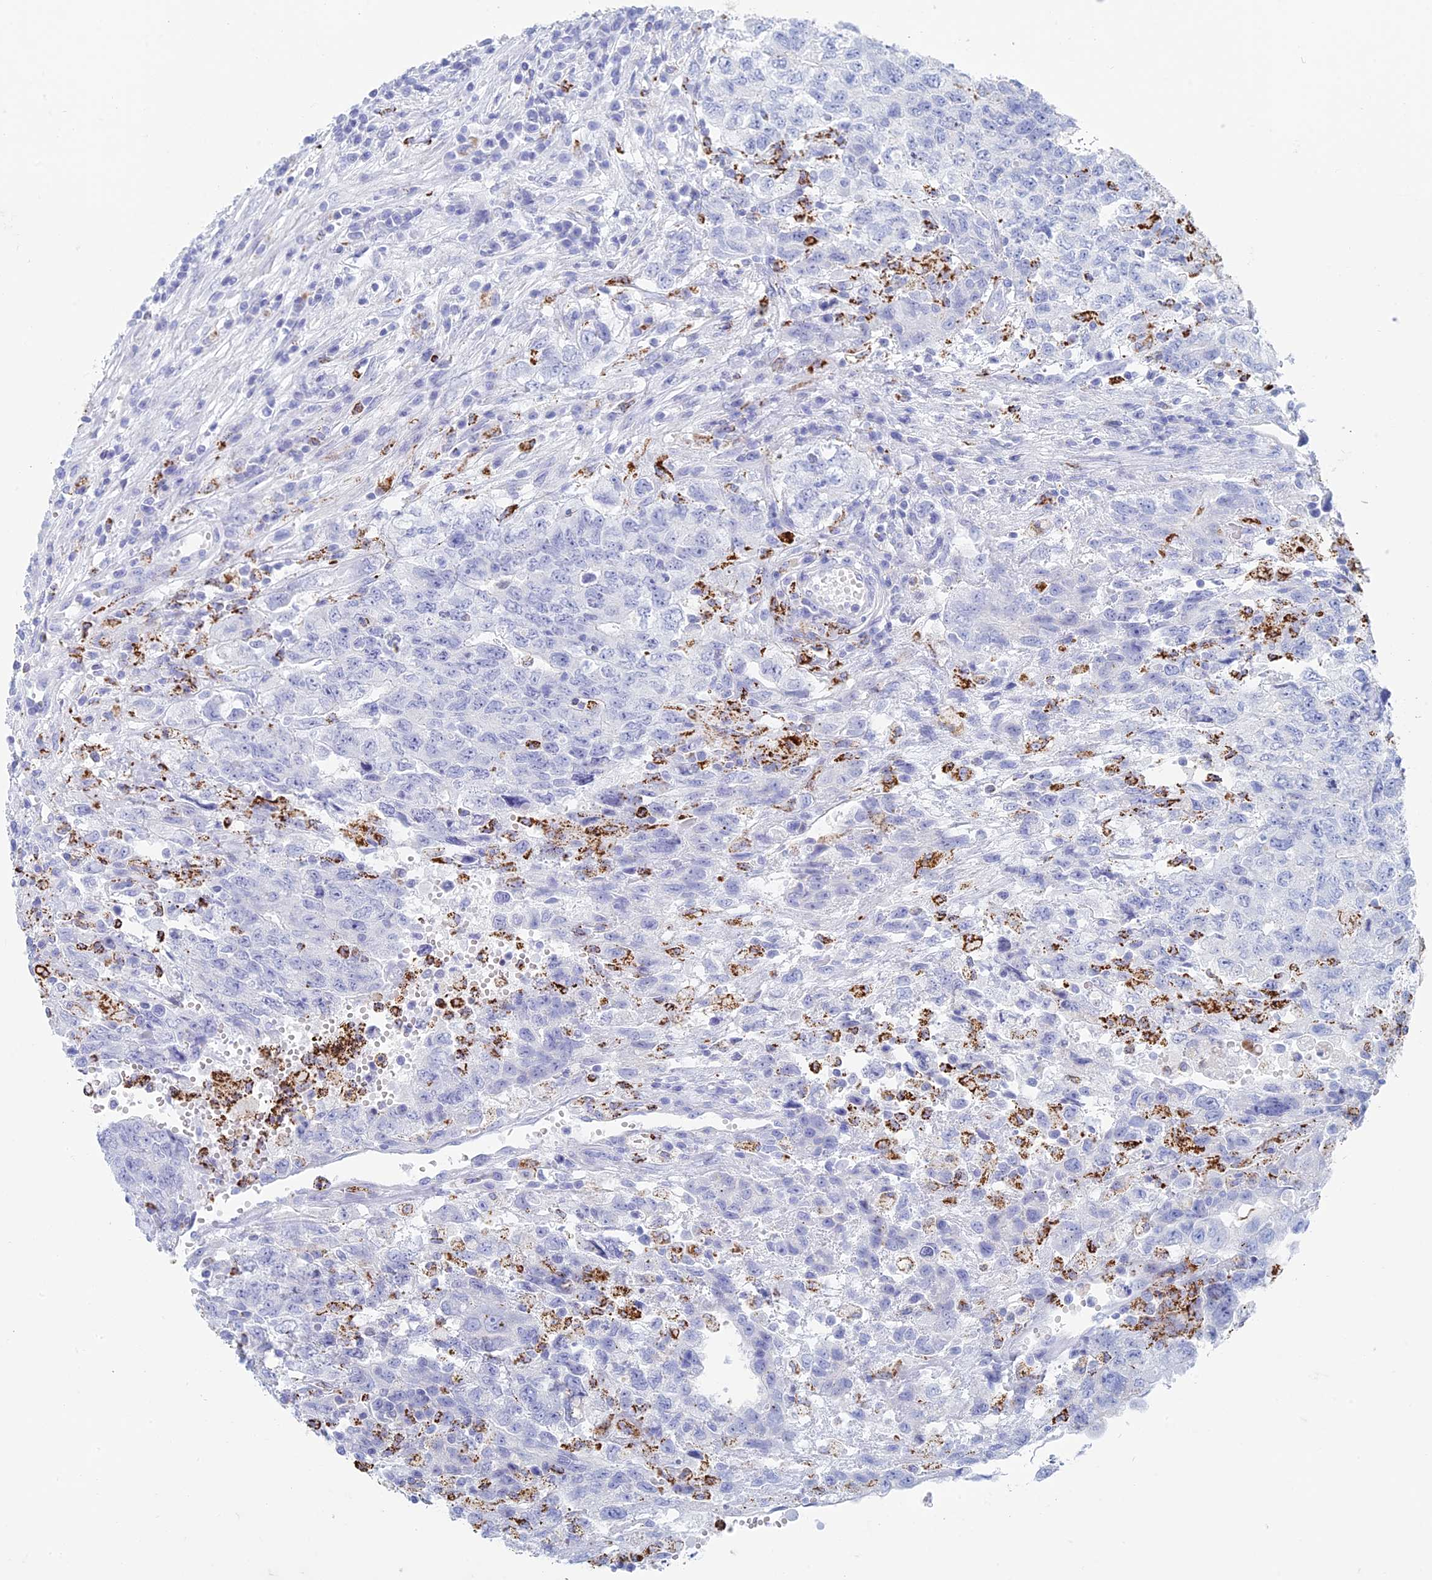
{"staining": {"intensity": "negative", "quantity": "none", "location": "none"}, "tissue": "testis cancer", "cell_type": "Tumor cells", "image_type": "cancer", "snomed": [{"axis": "morphology", "description": "Carcinoma, Embryonal, NOS"}, {"axis": "topography", "description": "Testis"}], "caption": "Embryonal carcinoma (testis) was stained to show a protein in brown. There is no significant staining in tumor cells.", "gene": "ALMS1", "patient": {"sex": "male", "age": 34}}